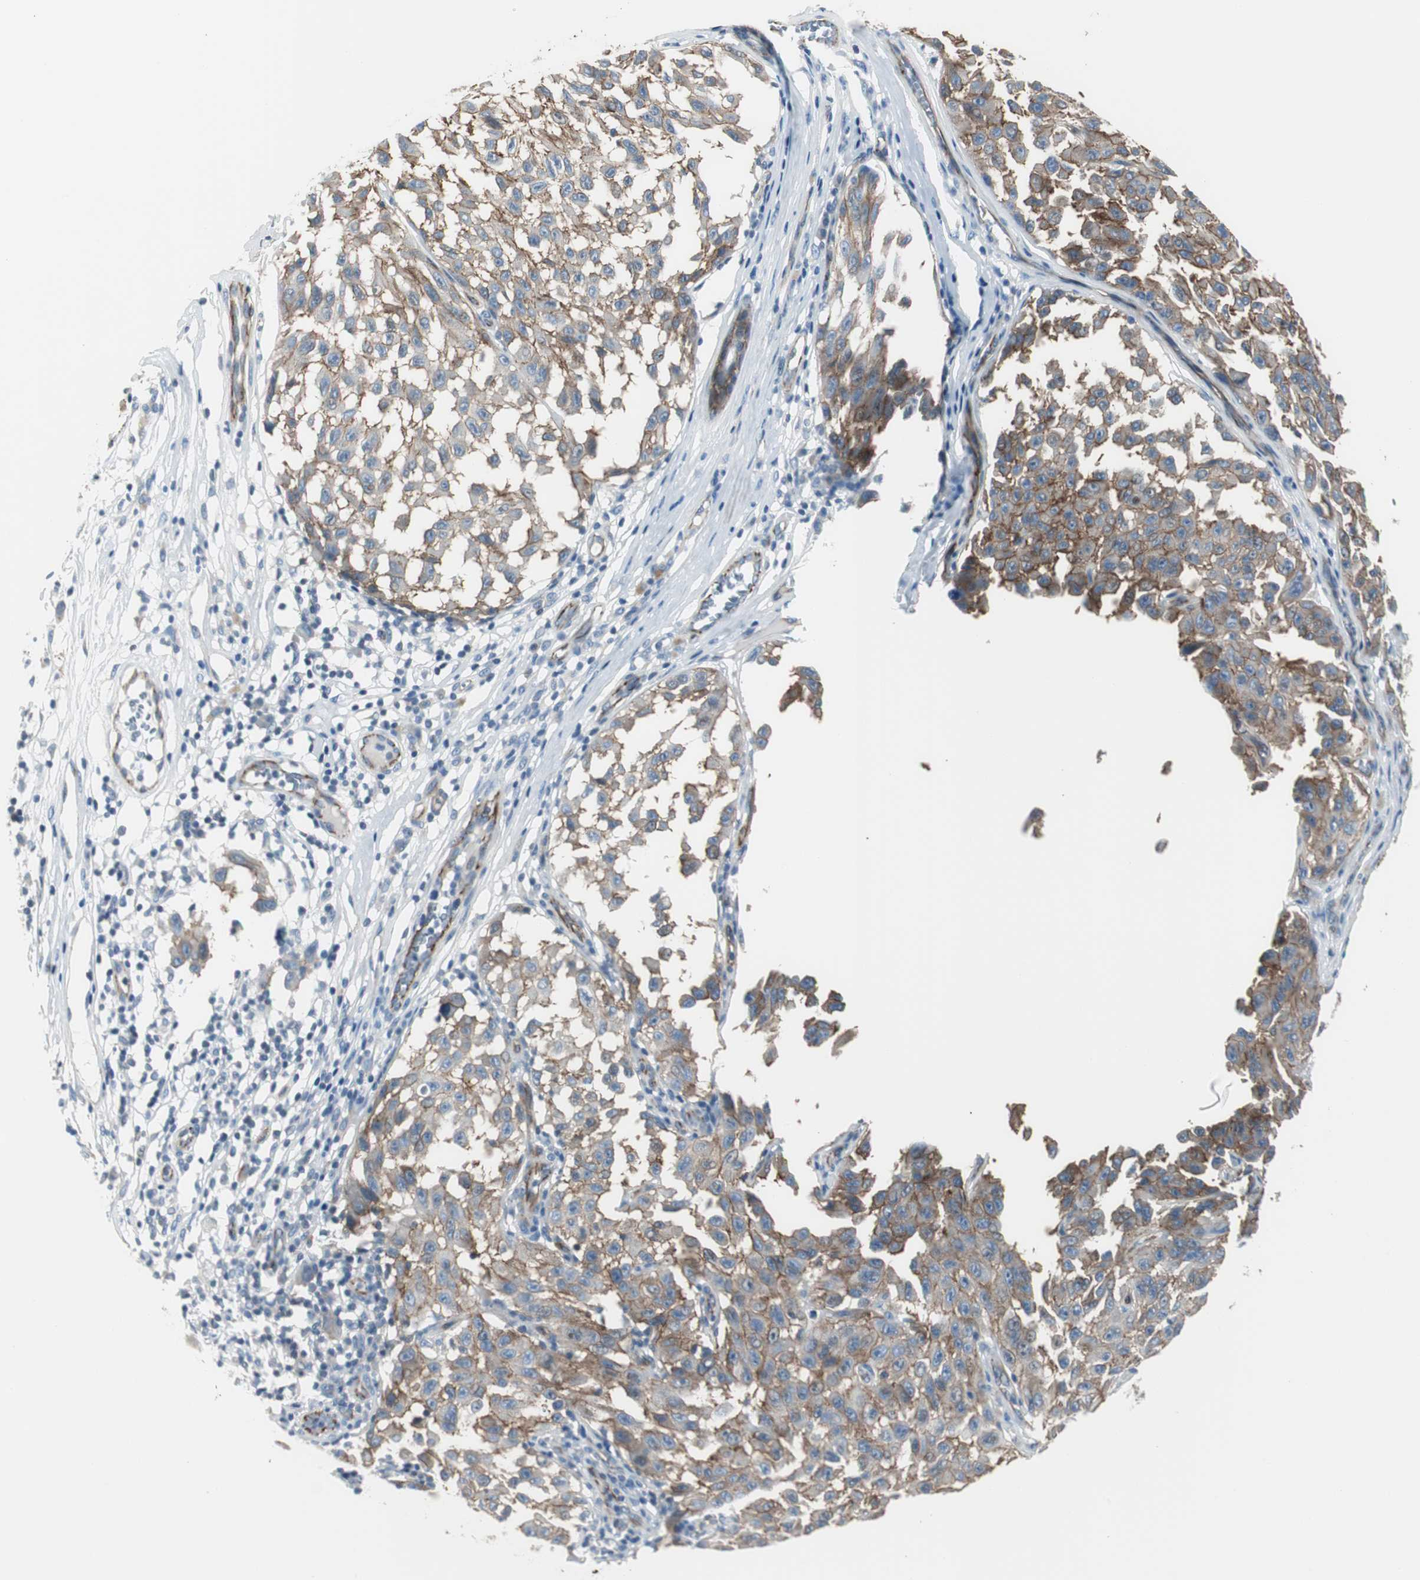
{"staining": {"intensity": "moderate", "quantity": ">75%", "location": "cytoplasmic/membranous"}, "tissue": "melanoma", "cell_type": "Tumor cells", "image_type": "cancer", "snomed": [{"axis": "morphology", "description": "Malignant melanoma, NOS"}, {"axis": "topography", "description": "Skin"}], "caption": "Malignant melanoma stained for a protein exhibits moderate cytoplasmic/membranous positivity in tumor cells. (DAB IHC with brightfield microscopy, high magnification).", "gene": "STXBP4", "patient": {"sex": "male", "age": 30}}